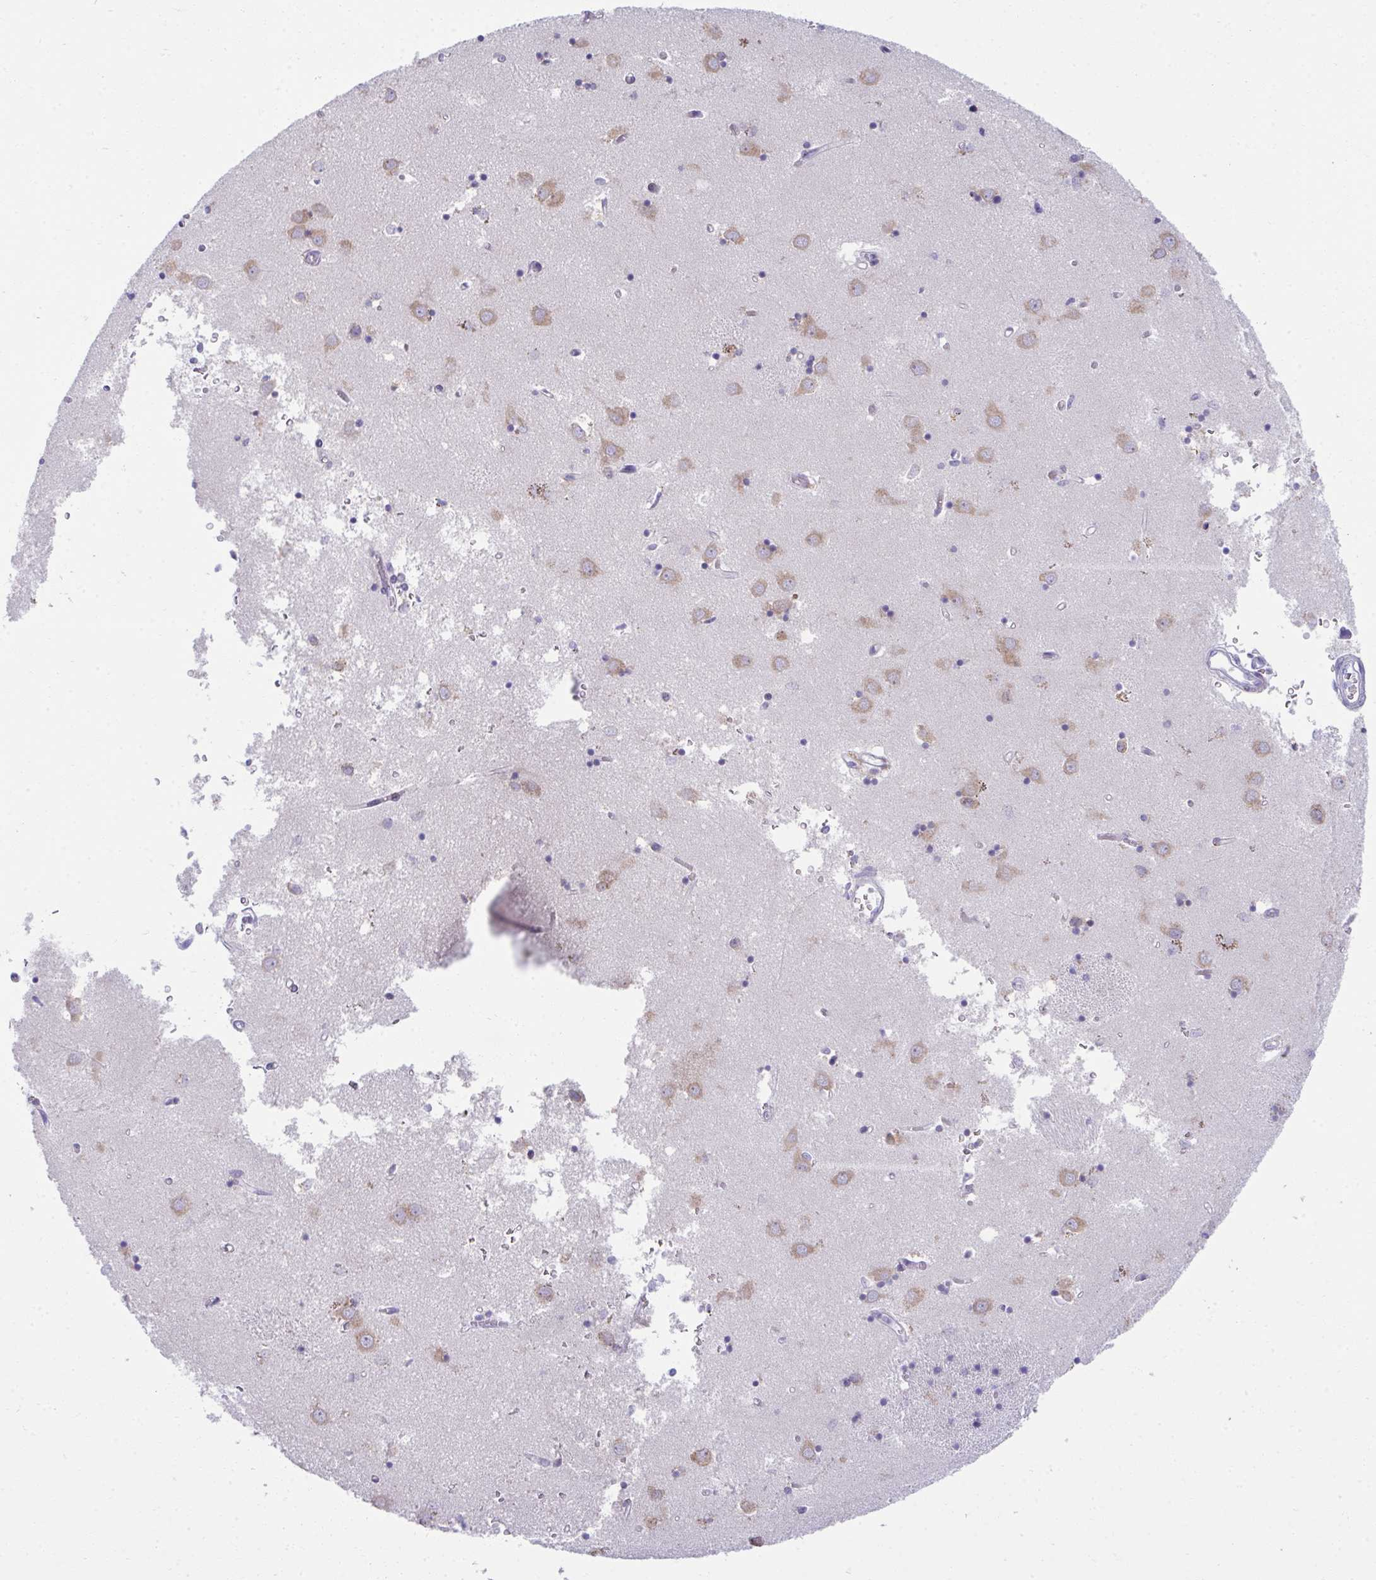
{"staining": {"intensity": "negative", "quantity": "none", "location": "none"}, "tissue": "caudate", "cell_type": "Glial cells", "image_type": "normal", "snomed": [{"axis": "morphology", "description": "Normal tissue, NOS"}, {"axis": "topography", "description": "Lateral ventricle wall"}], "caption": "Immunohistochemical staining of benign human caudate shows no significant positivity in glial cells.", "gene": "FASLG", "patient": {"sex": "male", "age": 70}}